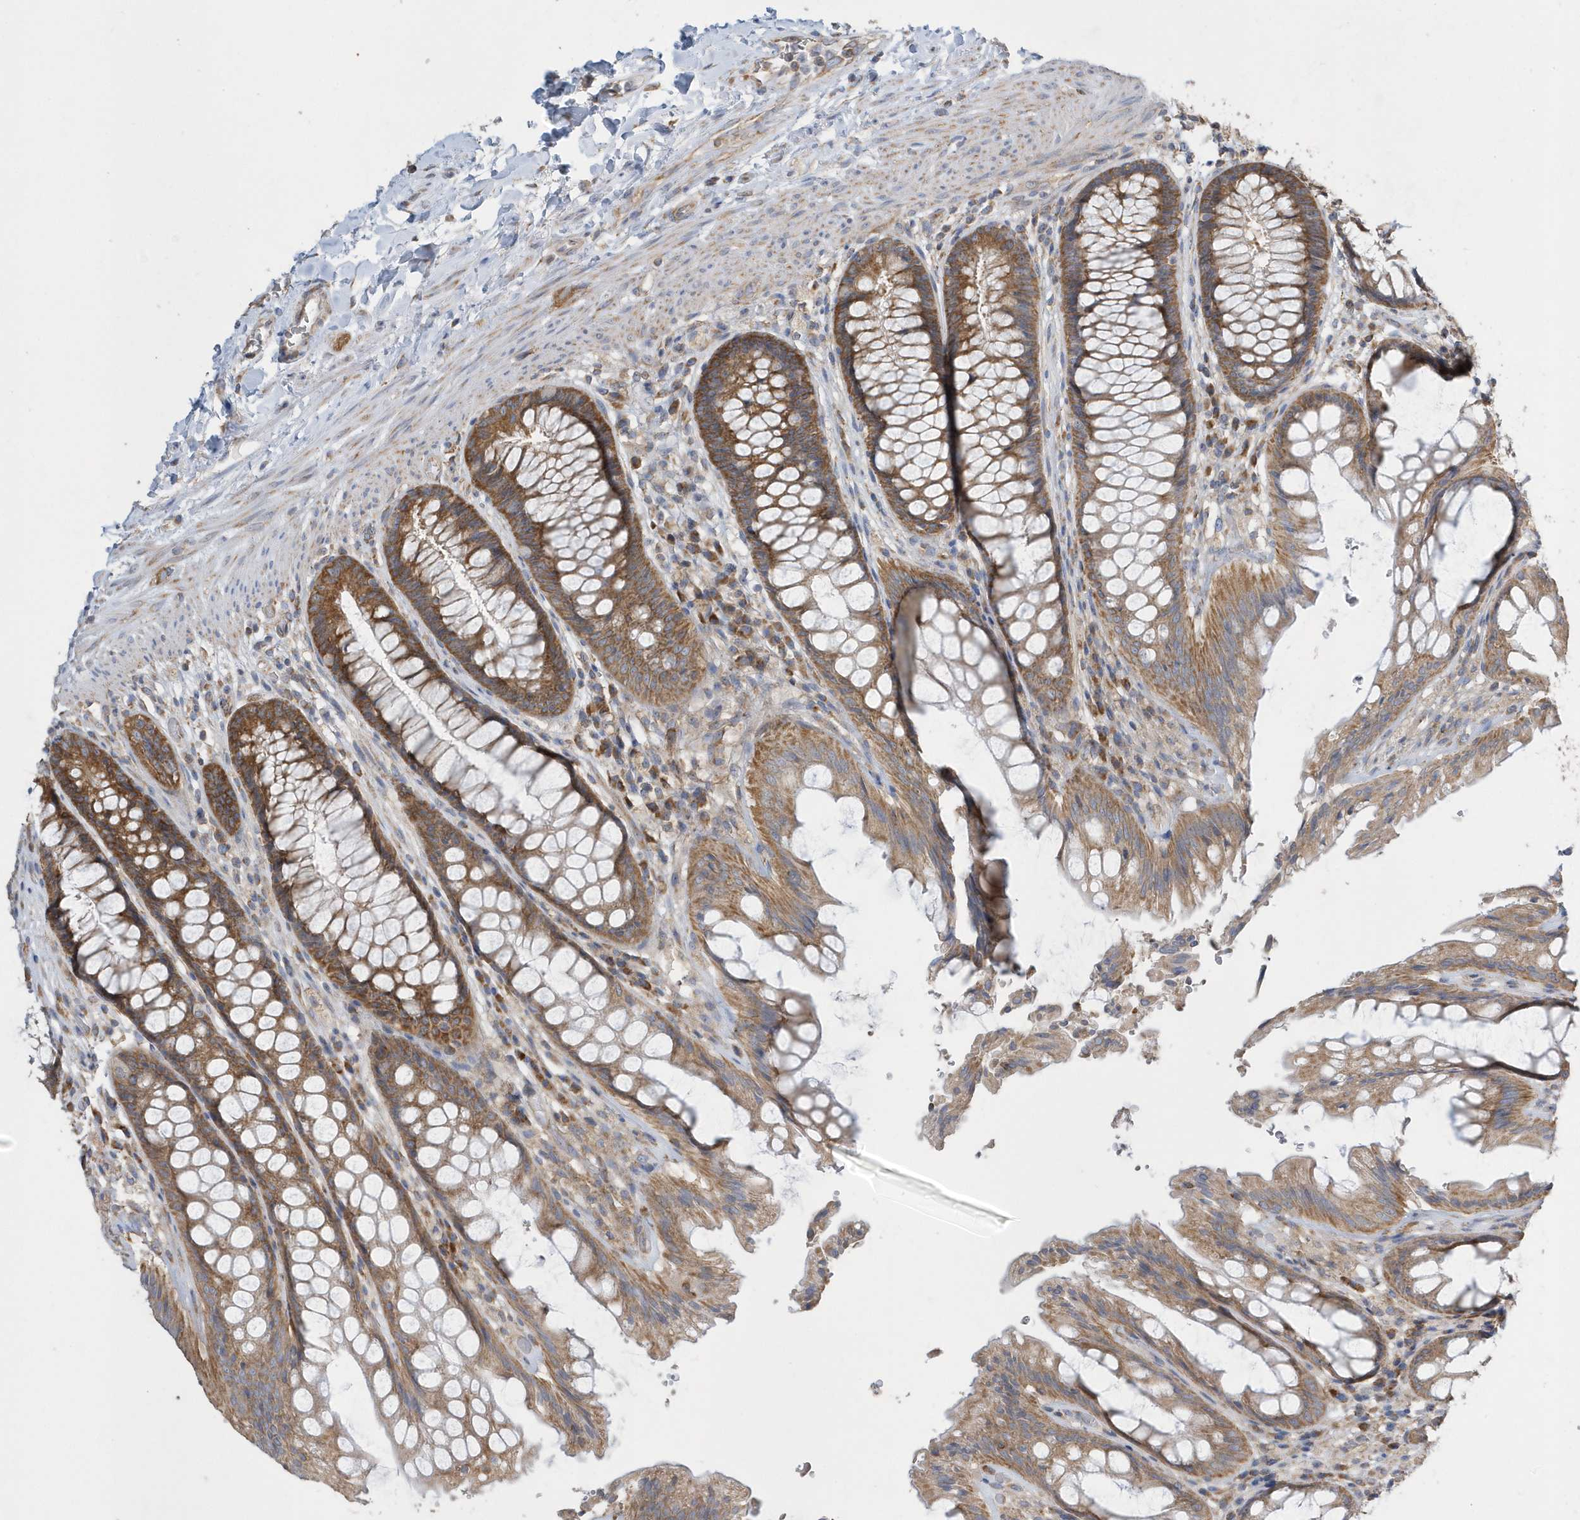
{"staining": {"intensity": "strong", "quantity": ">75%", "location": "cytoplasmic/membranous"}, "tissue": "rectum", "cell_type": "Glandular cells", "image_type": "normal", "snomed": [{"axis": "morphology", "description": "Normal tissue, NOS"}, {"axis": "topography", "description": "Rectum"}], "caption": "About >75% of glandular cells in unremarkable rectum demonstrate strong cytoplasmic/membranous protein expression as visualized by brown immunohistochemical staining.", "gene": "SPATA5", "patient": {"sex": "female", "age": 46}}